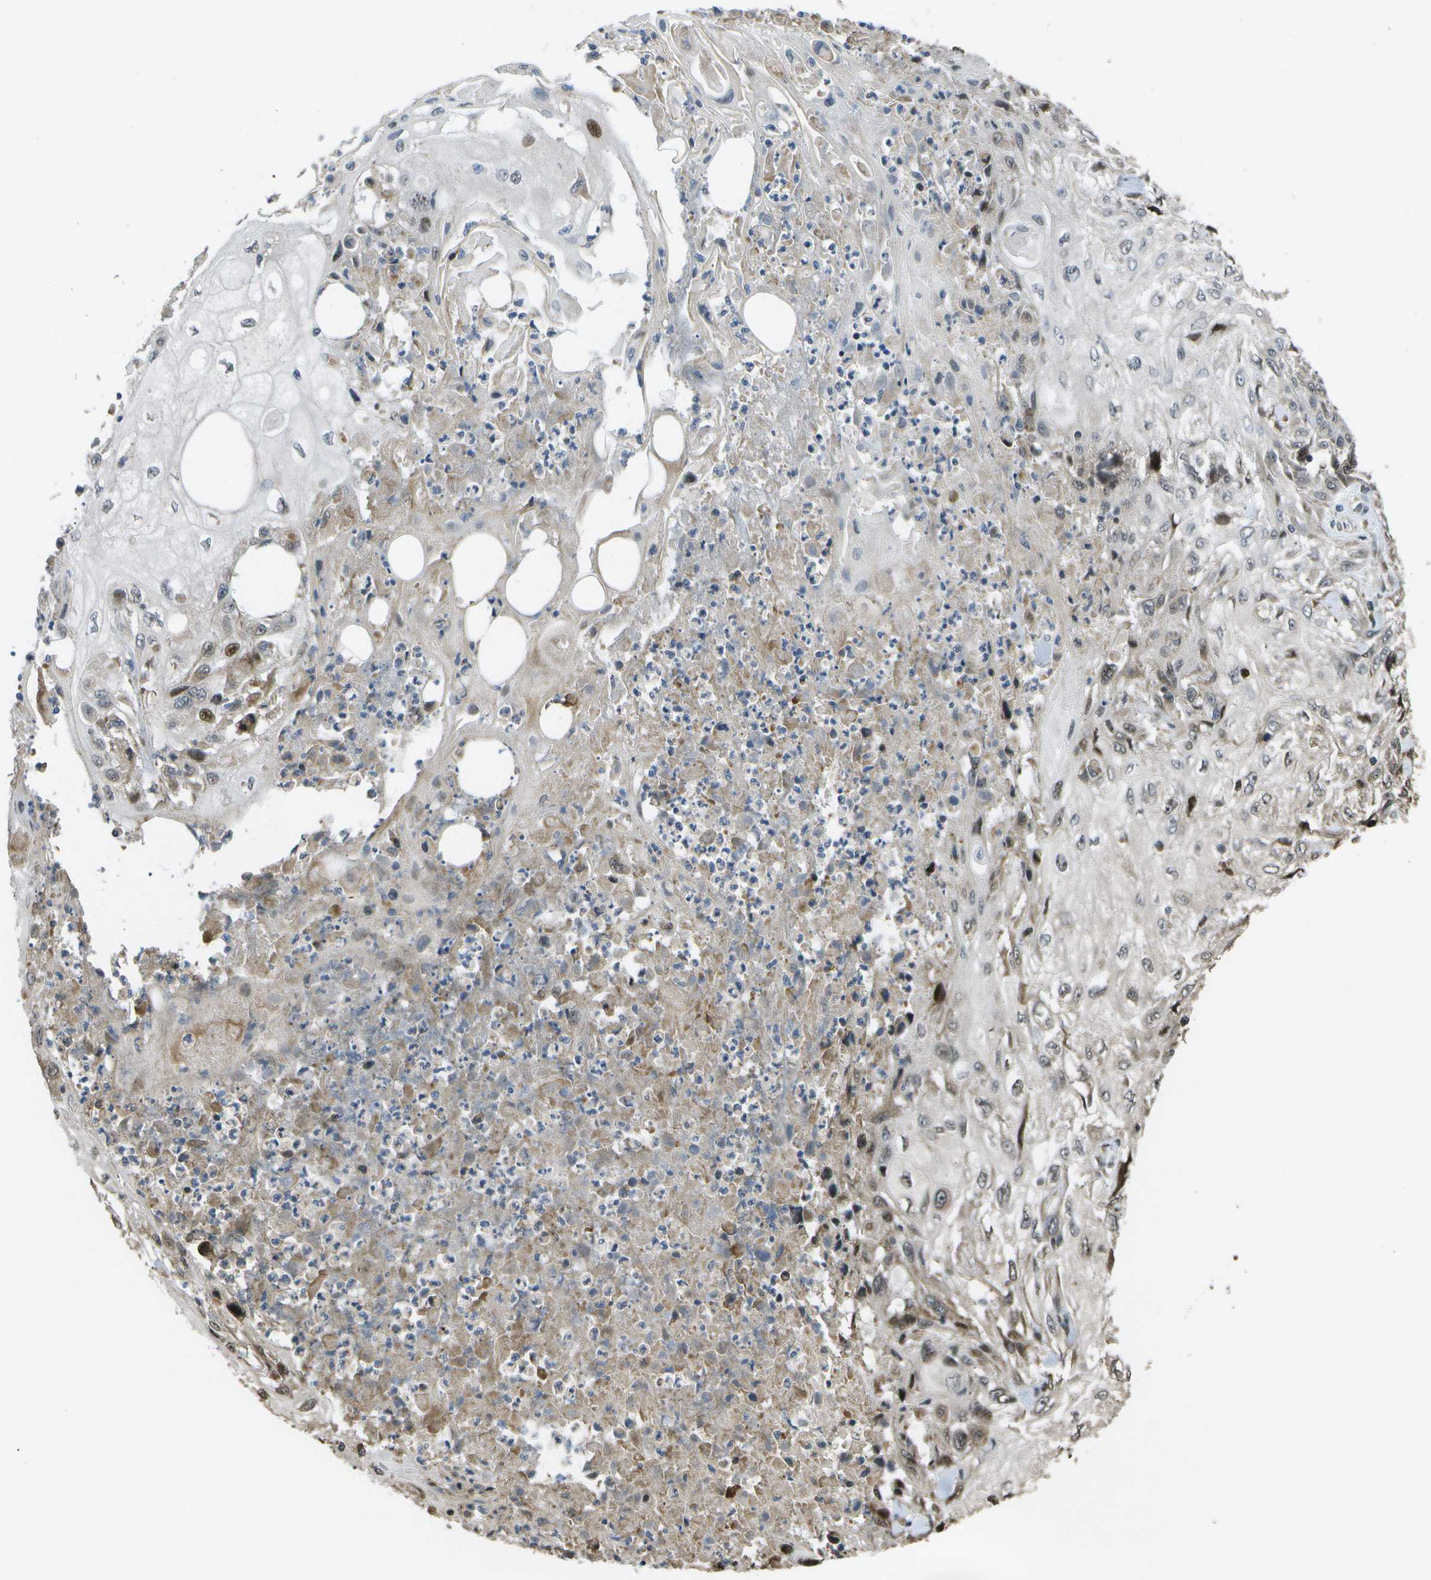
{"staining": {"intensity": "moderate", "quantity": "<25%", "location": "cytoplasmic/membranous,nuclear"}, "tissue": "skin cancer", "cell_type": "Tumor cells", "image_type": "cancer", "snomed": [{"axis": "morphology", "description": "Squamous cell carcinoma, NOS"}, {"axis": "topography", "description": "Skin"}], "caption": "This micrograph exhibits IHC staining of skin cancer, with low moderate cytoplasmic/membranous and nuclear expression in approximately <25% of tumor cells.", "gene": "AXIN2", "patient": {"sex": "male", "age": 75}}